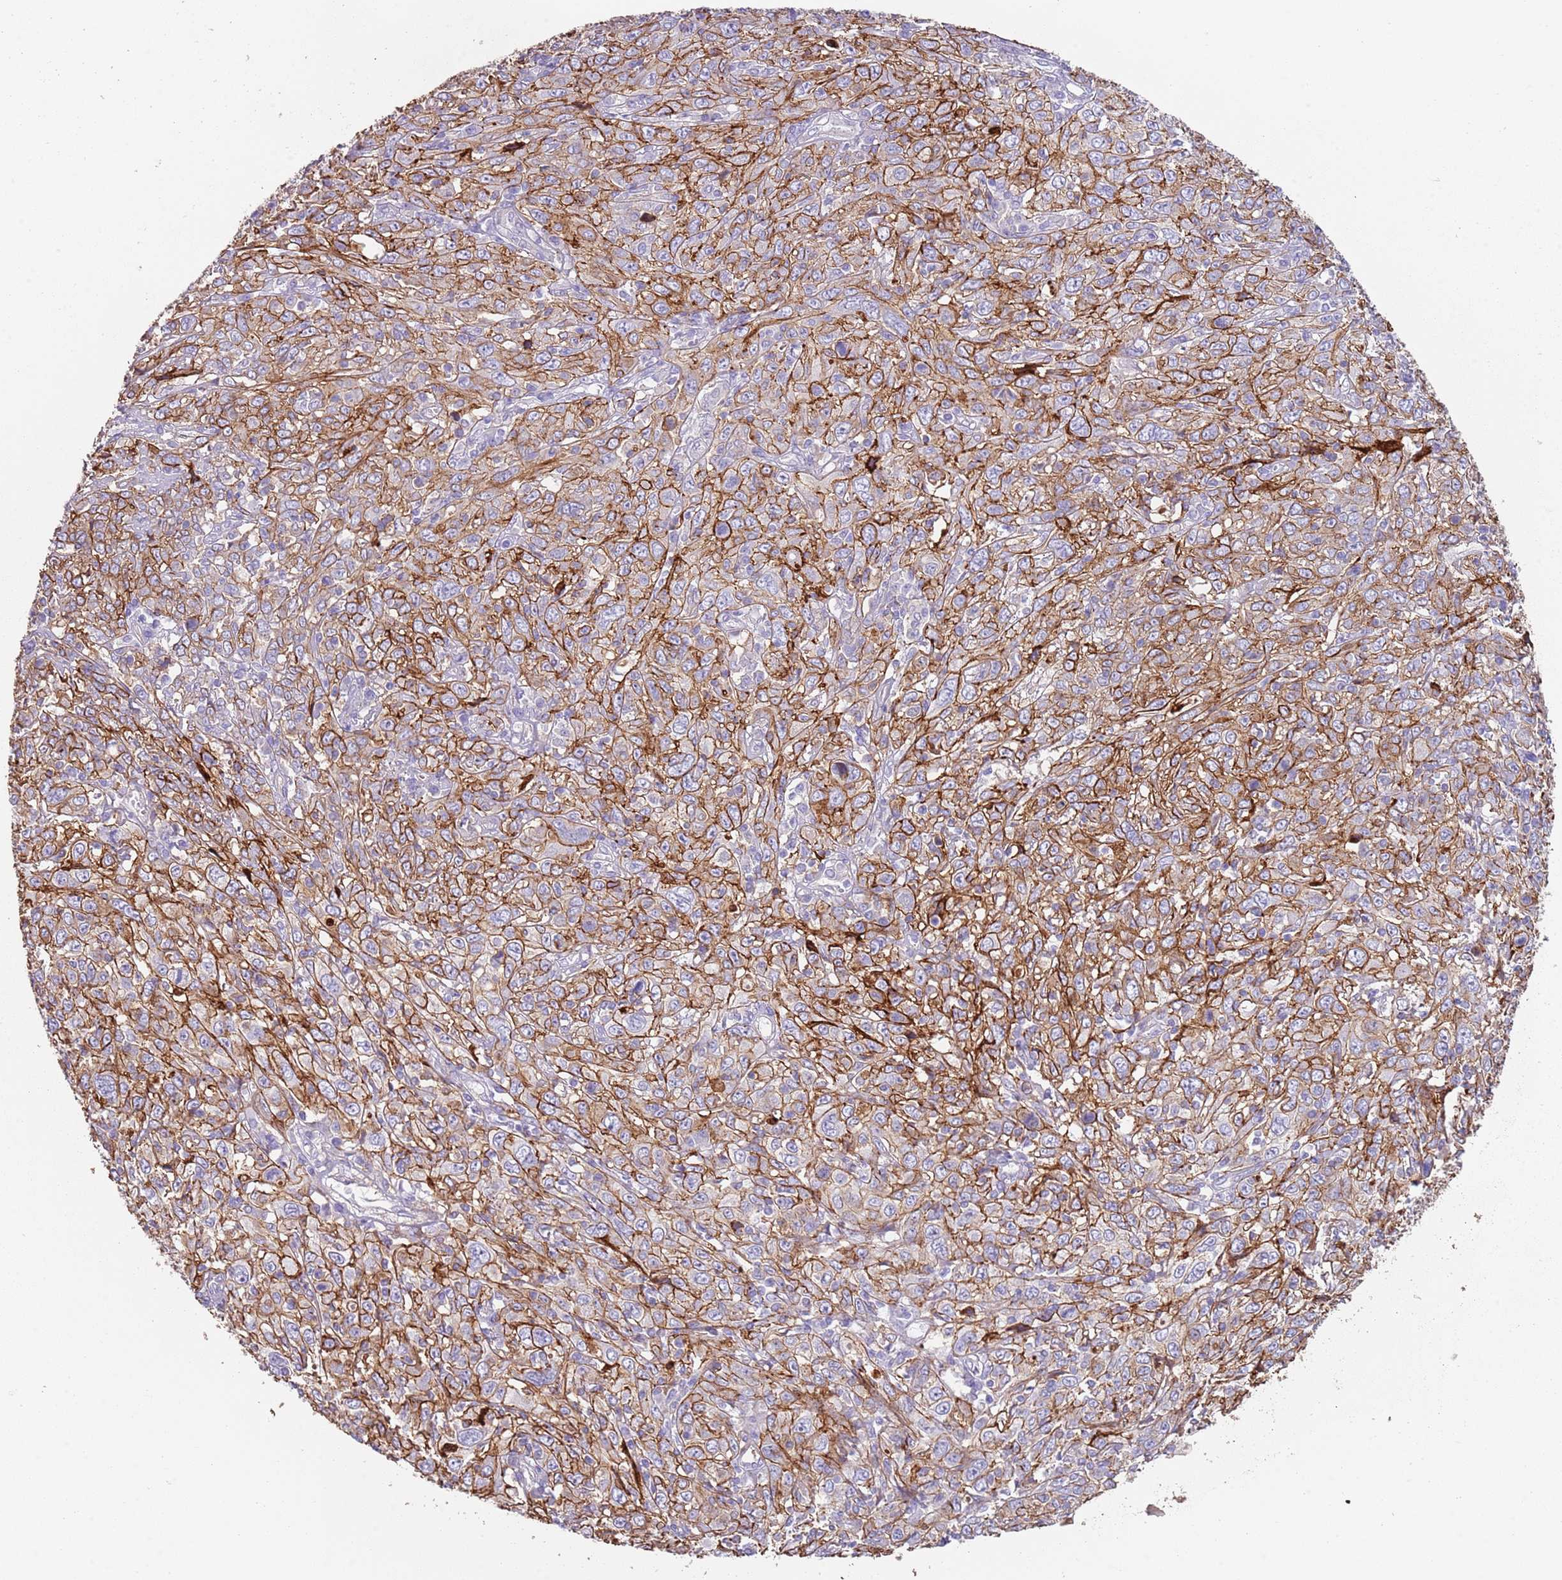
{"staining": {"intensity": "strong", "quantity": "25%-75%", "location": "cytoplasmic/membranous"}, "tissue": "cervical cancer", "cell_type": "Tumor cells", "image_type": "cancer", "snomed": [{"axis": "morphology", "description": "Squamous cell carcinoma, NOS"}, {"axis": "topography", "description": "Cervix"}], "caption": "An immunohistochemistry (IHC) histopathology image of neoplastic tissue is shown. Protein staining in brown highlights strong cytoplasmic/membranous positivity in cervical cancer within tumor cells. (brown staining indicates protein expression, while blue staining denotes nuclei).", "gene": "NBPF3", "patient": {"sex": "female", "age": 46}}